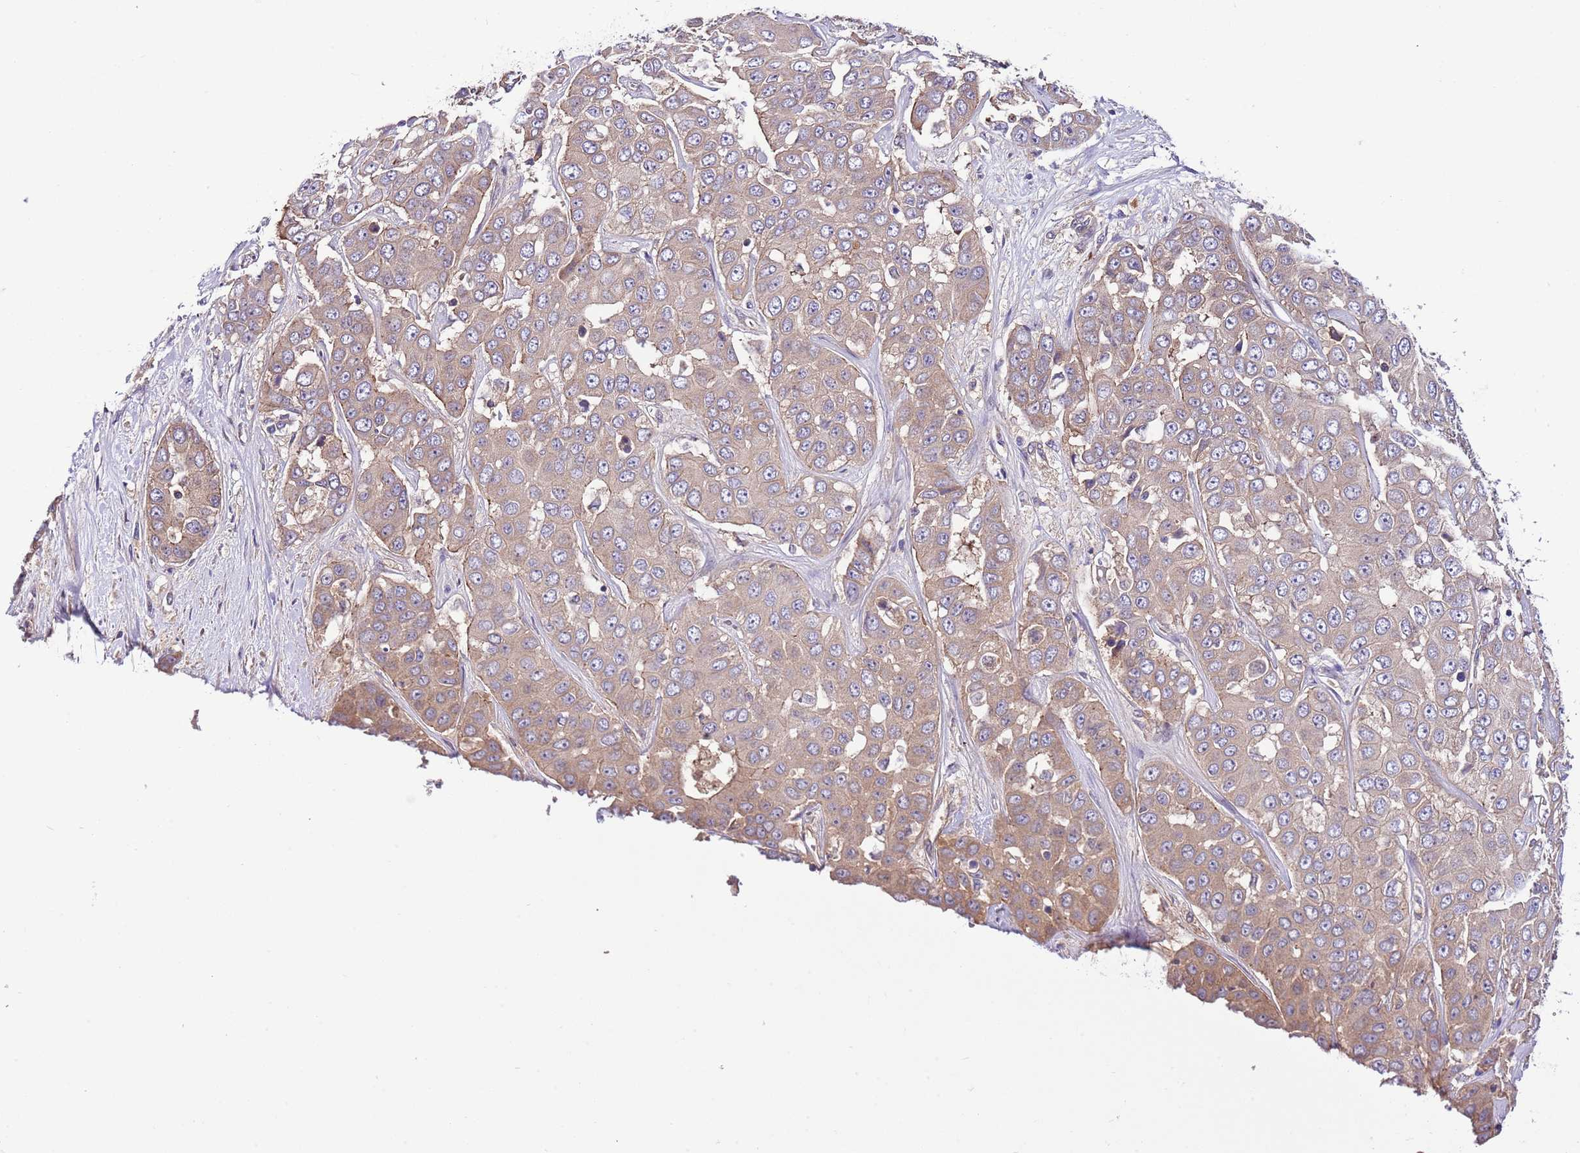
{"staining": {"intensity": "weak", "quantity": ">75%", "location": "cytoplasmic/membranous"}, "tissue": "liver cancer", "cell_type": "Tumor cells", "image_type": "cancer", "snomed": [{"axis": "morphology", "description": "Cholangiocarcinoma"}, {"axis": "topography", "description": "Liver"}], "caption": "Liver cholangiocarcinoma was stained to show a protein in brown. There is low levels of weak cytoplasmic/membranous positivity in approximately >75% of tumor cells. Nuclei are stained in blue.", "gene": "DONSON", "patient": {"sex": "female", "age": 52}}